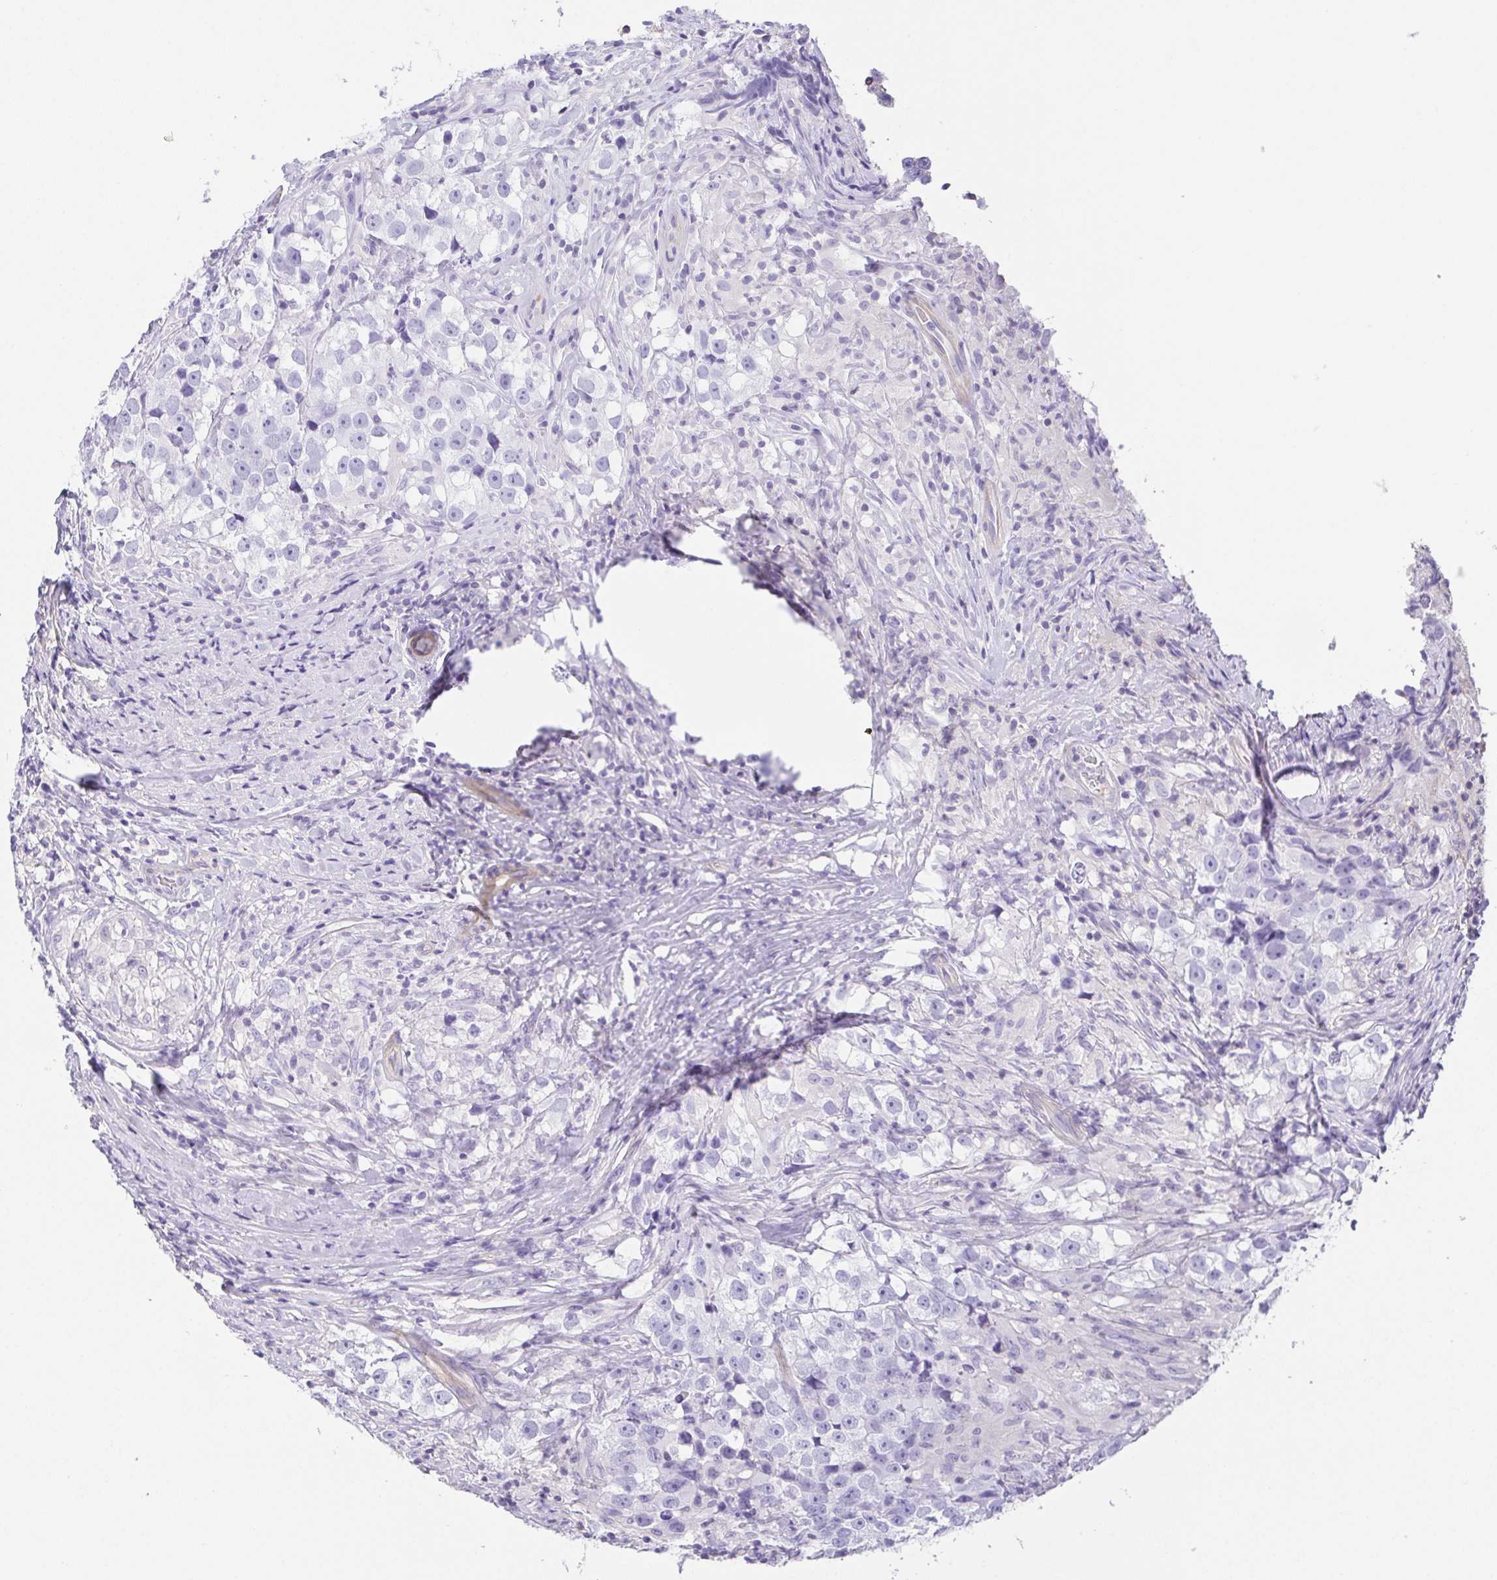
{"staining": {"intensity": "negative", "quantity": "none", "location": "none"}, "tissue": "testis cancer", "cell_type": "Tumor cells", "image_type": "cancer", "snomed": [{"axis": "morphology", "description": "Seminoma, NOS"}, {"axis": "topography", "description": "Testis"}], "caption": "High magnification brightfield microscopy of seminoma (testis) stained with DAB (3,3'-diaminobenzidine) (brown) and counterstained with hematoxylin (blue): tumor cells show no significant staining.", "gene": "MYL6", "patient": {"sex": "male", "age": 46}}